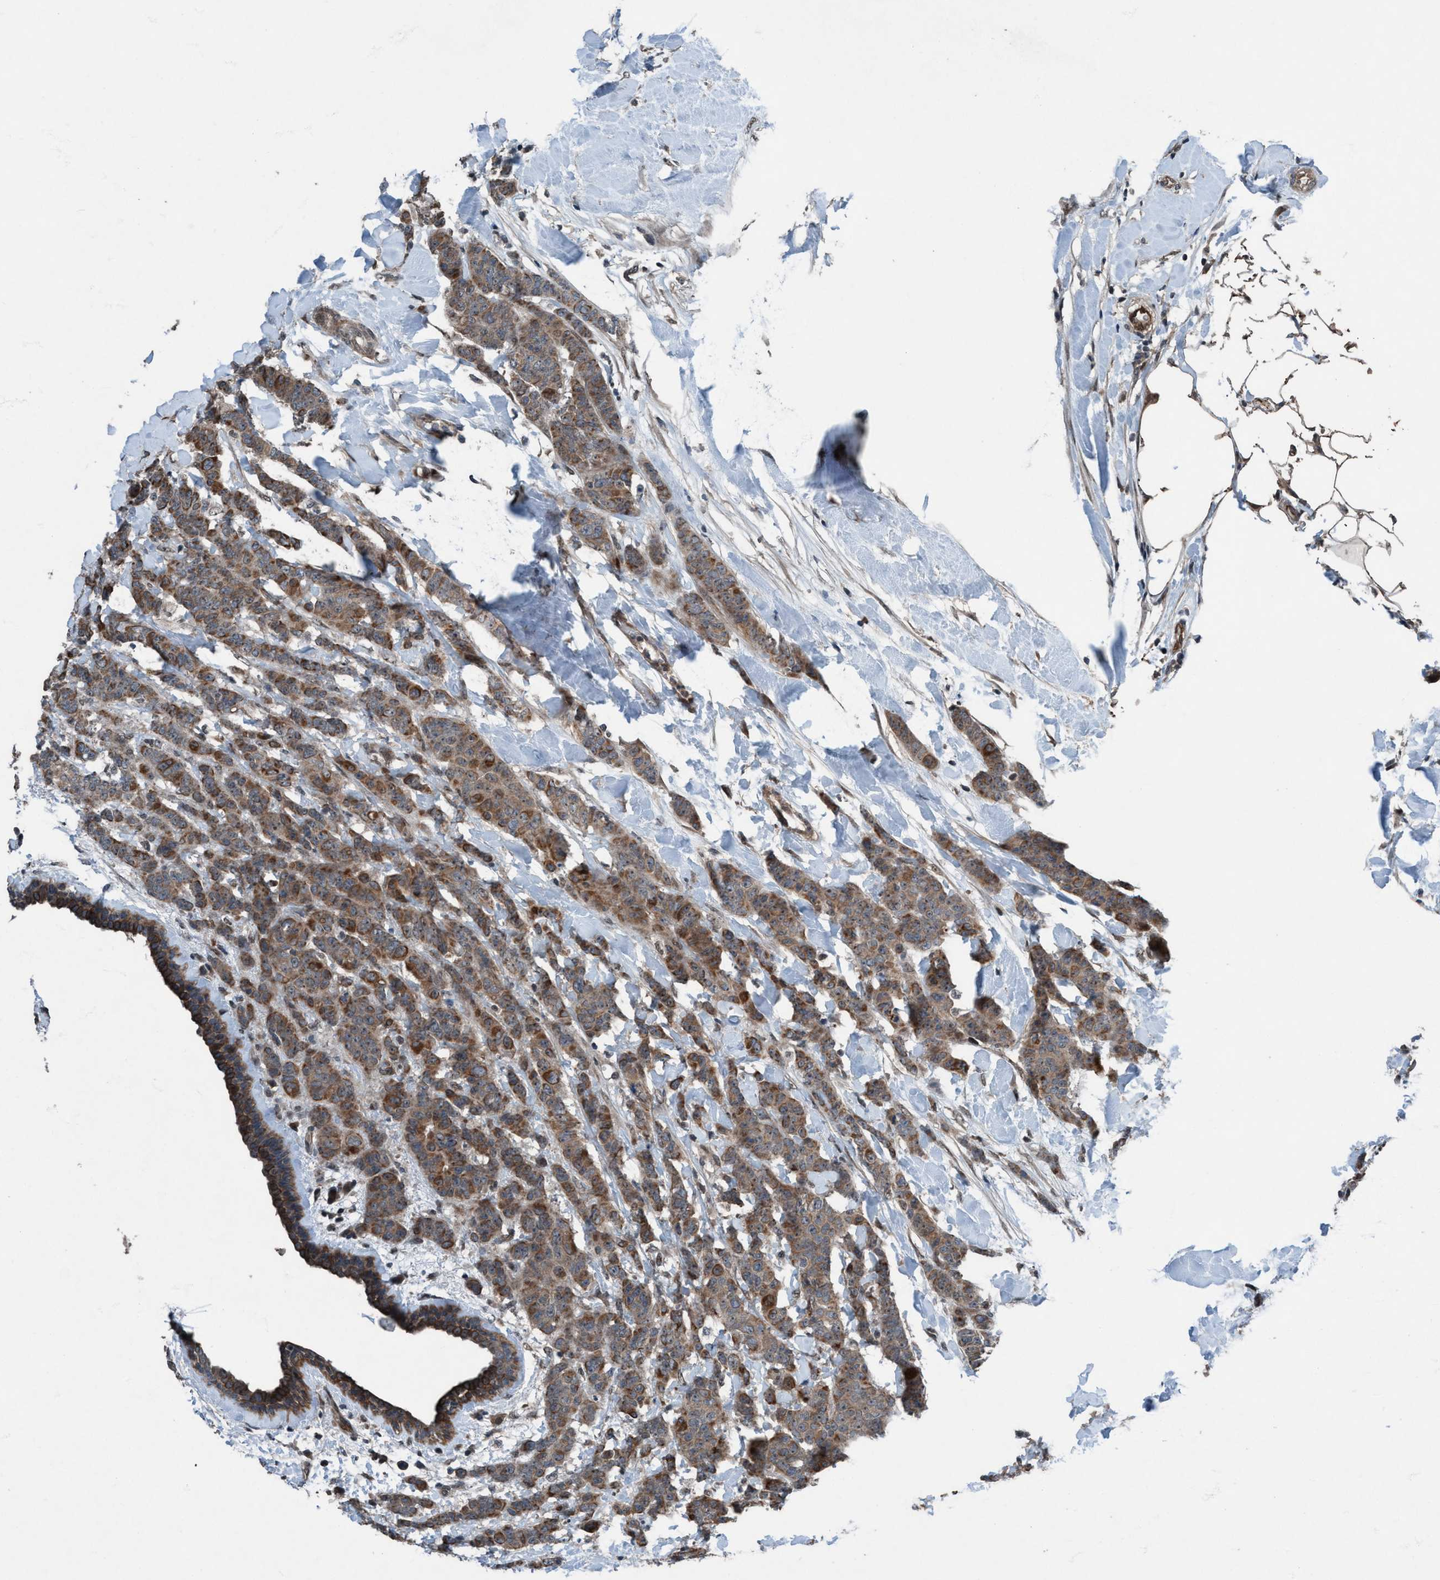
{"staining": {"intensity": "moderate", "quantity": ">75%", "location": "cytoplasmic/membranous"}, "tissue": "breast cancer", "cell_type": "Tumor cells", "image_type": "cancer", "snomed": [{"axis": "morphology", "description": "Normal tissue, NOS"}, {"axis": "morphology", "description": "Duct carcinoma"}, {"axis": "topography", "description": "Breast"}], "caption": "A photomicrograph of breast cancer stained for a protein demonstrates moderate cytoplasmic/membranous brown staining in tumor cells.", "gene": "NISCH", "patient": {"sex": "female", "age": 40}}